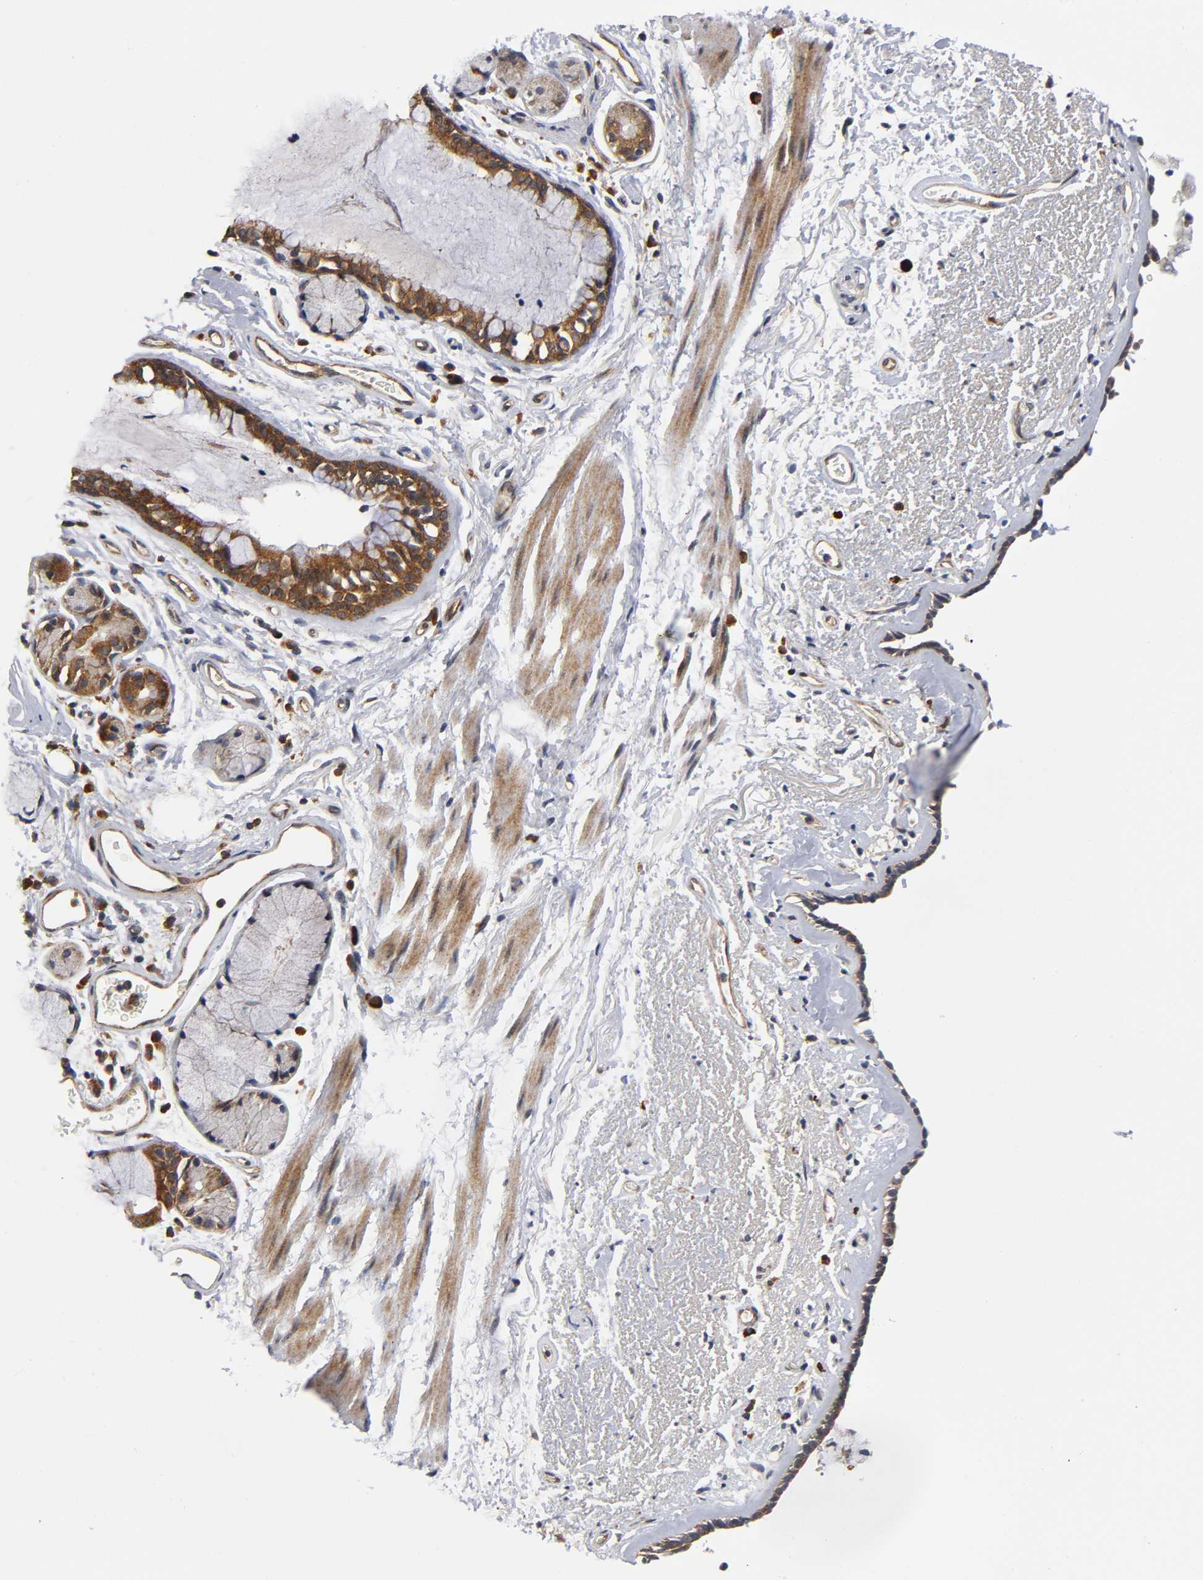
{"staining": {"intensity": "strong", "quantity": ">75%", "location": "cytoplasmic/membranous"}, "tissue": "bronchus", "cell_type": "Respiratory epithelial cells", "image_type": "normal", "snomed": [{"axis": "morphology", "description": "Normal tissue, NOS"}, {"axis": "morphology", "description": "Adenocarcinoma, NOS"}, {"axis": "topography", "description": "Bronchus"}, {"axis": "topography", "description": "Lung"}], "caption": "The image displays staining of unremarkable bronchus, revealing strong cytoplasmic/membranous protein expression (brown color) within respiratory epithelial cells.", "gene": "EIF5", "patient": {"sex": "male", "age": 71}}